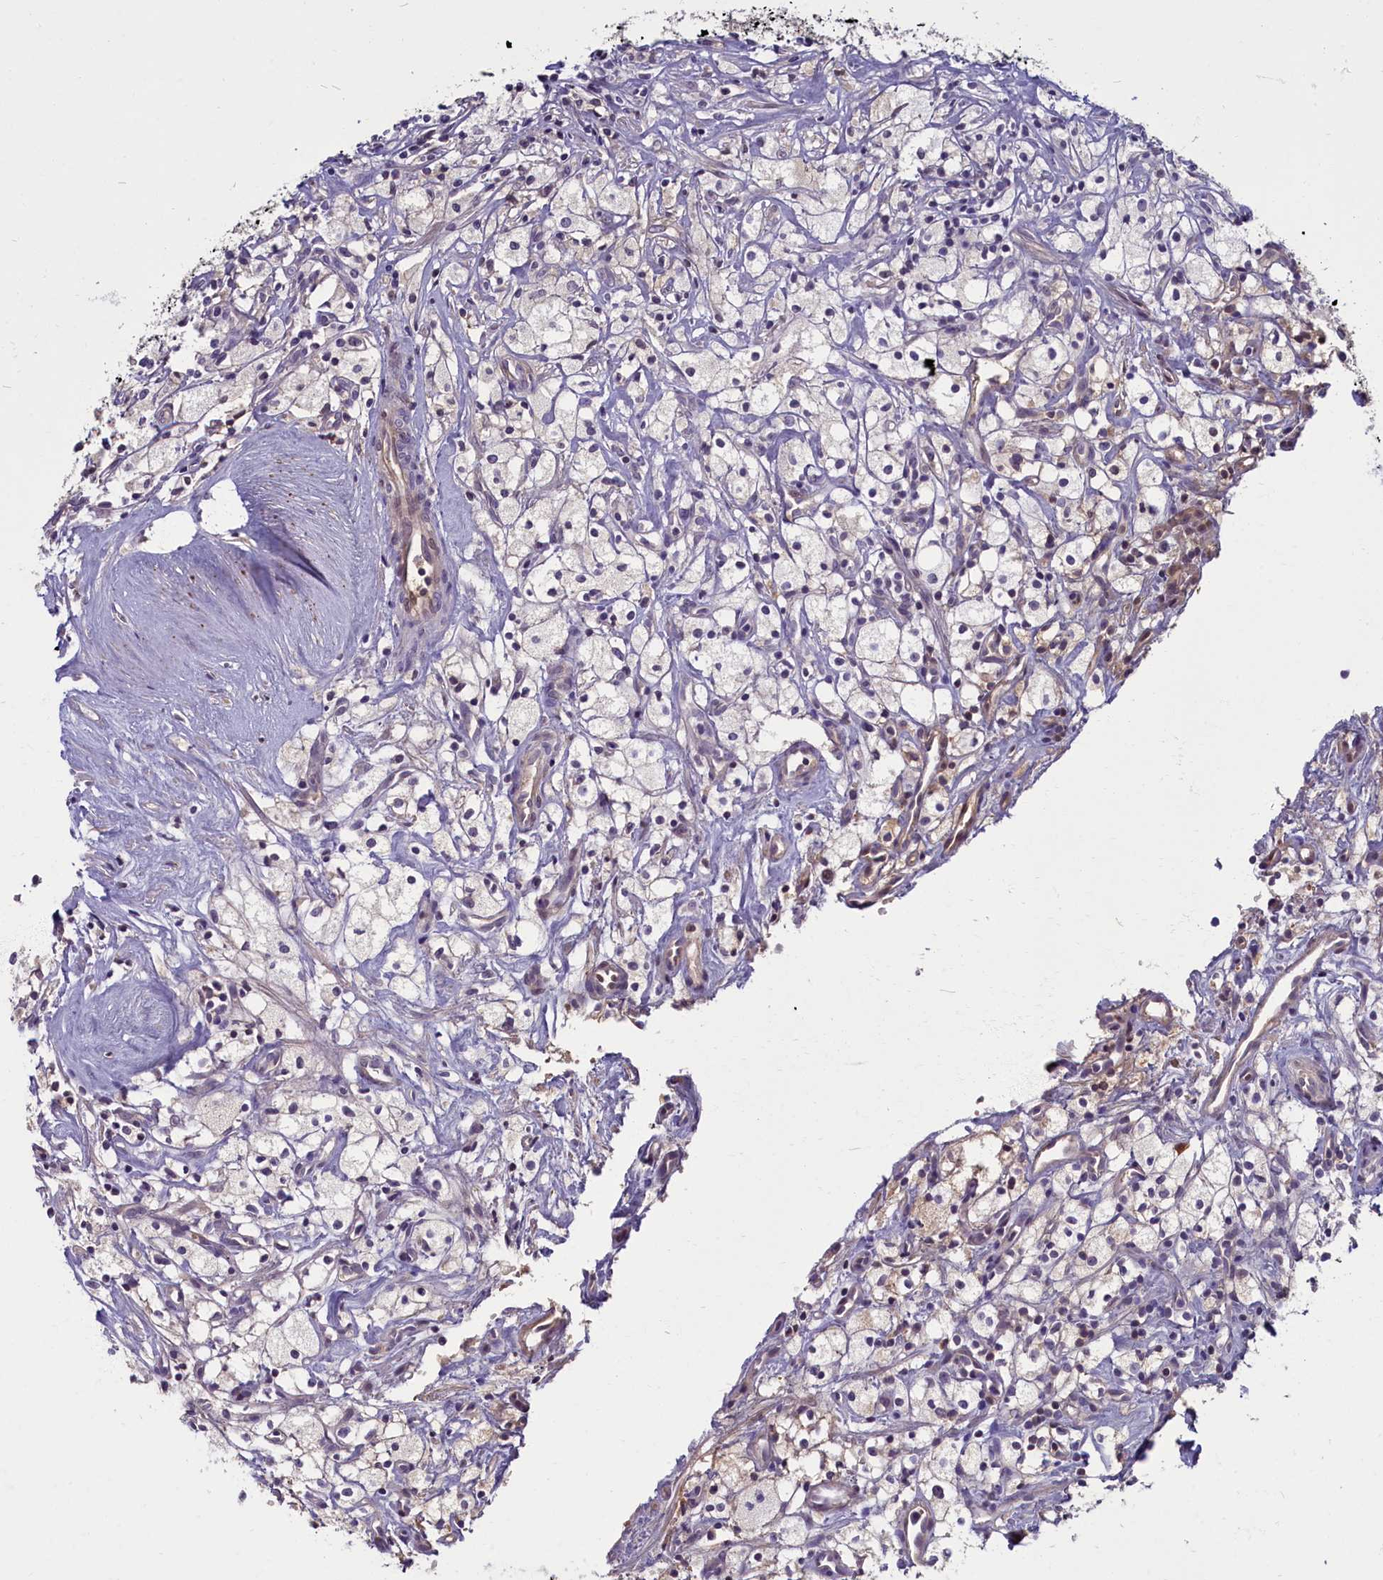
{"staining": {"intensity": "weak", "quantity": "<25%", "location": "cytoplasmic/membranous"}, "tissue": "renal cancer", "cell_type": "Tumor cells", "image_type": "cancer", "snomed": [{"axis": "morphology", "description": "Adenocarcinoma, NOS"}, {"axis": "topography", "description": "Kidney"}], "caption": "The micrograph demonstrates no significant positivity in tumor cells of renal cancer.", "gene": "SV2C", "patient": {"sex": "male", "age": 59}}